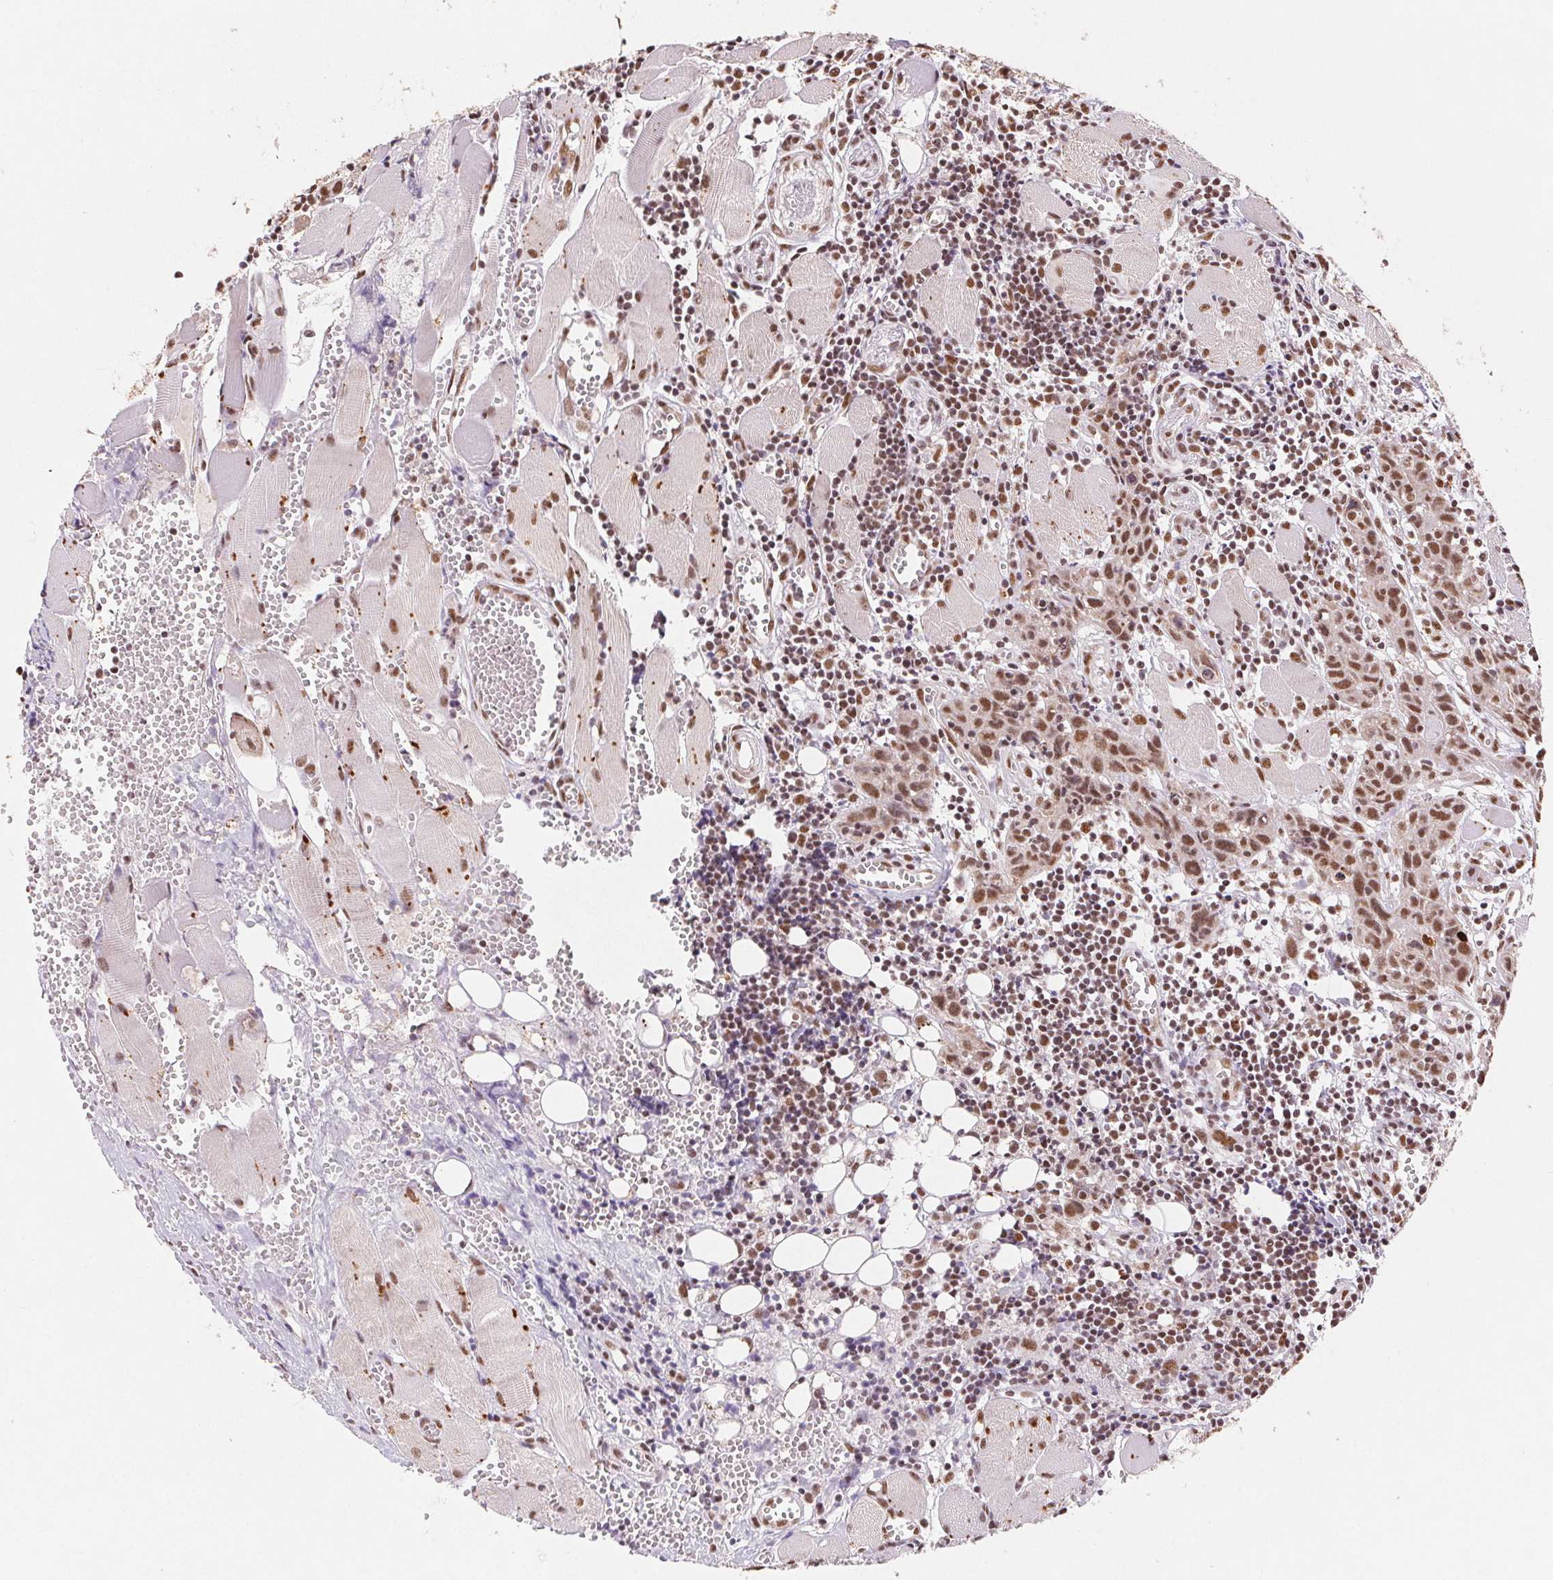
{"staining": {"intensity": "moderate", "quantity": ">75%", "location": "nuclear"}, "tissue": "head and neck cancer", "cell_type": "Tumor cells", "image_type": "cancer", "snomed": [{"axis": "morphology", "description": "Squamous cell carcinoma, NOS"}, {"axis": "topography", "description": "Oral tissue"}, {"axis": "topography", "description": "Head-Neck"}], "caption": "Head and neck cancer stained with a protein marker displays moderate staining in tumor cells.", "gene": "SNRPG", "patient": {"sex": "male", "age": 58}}